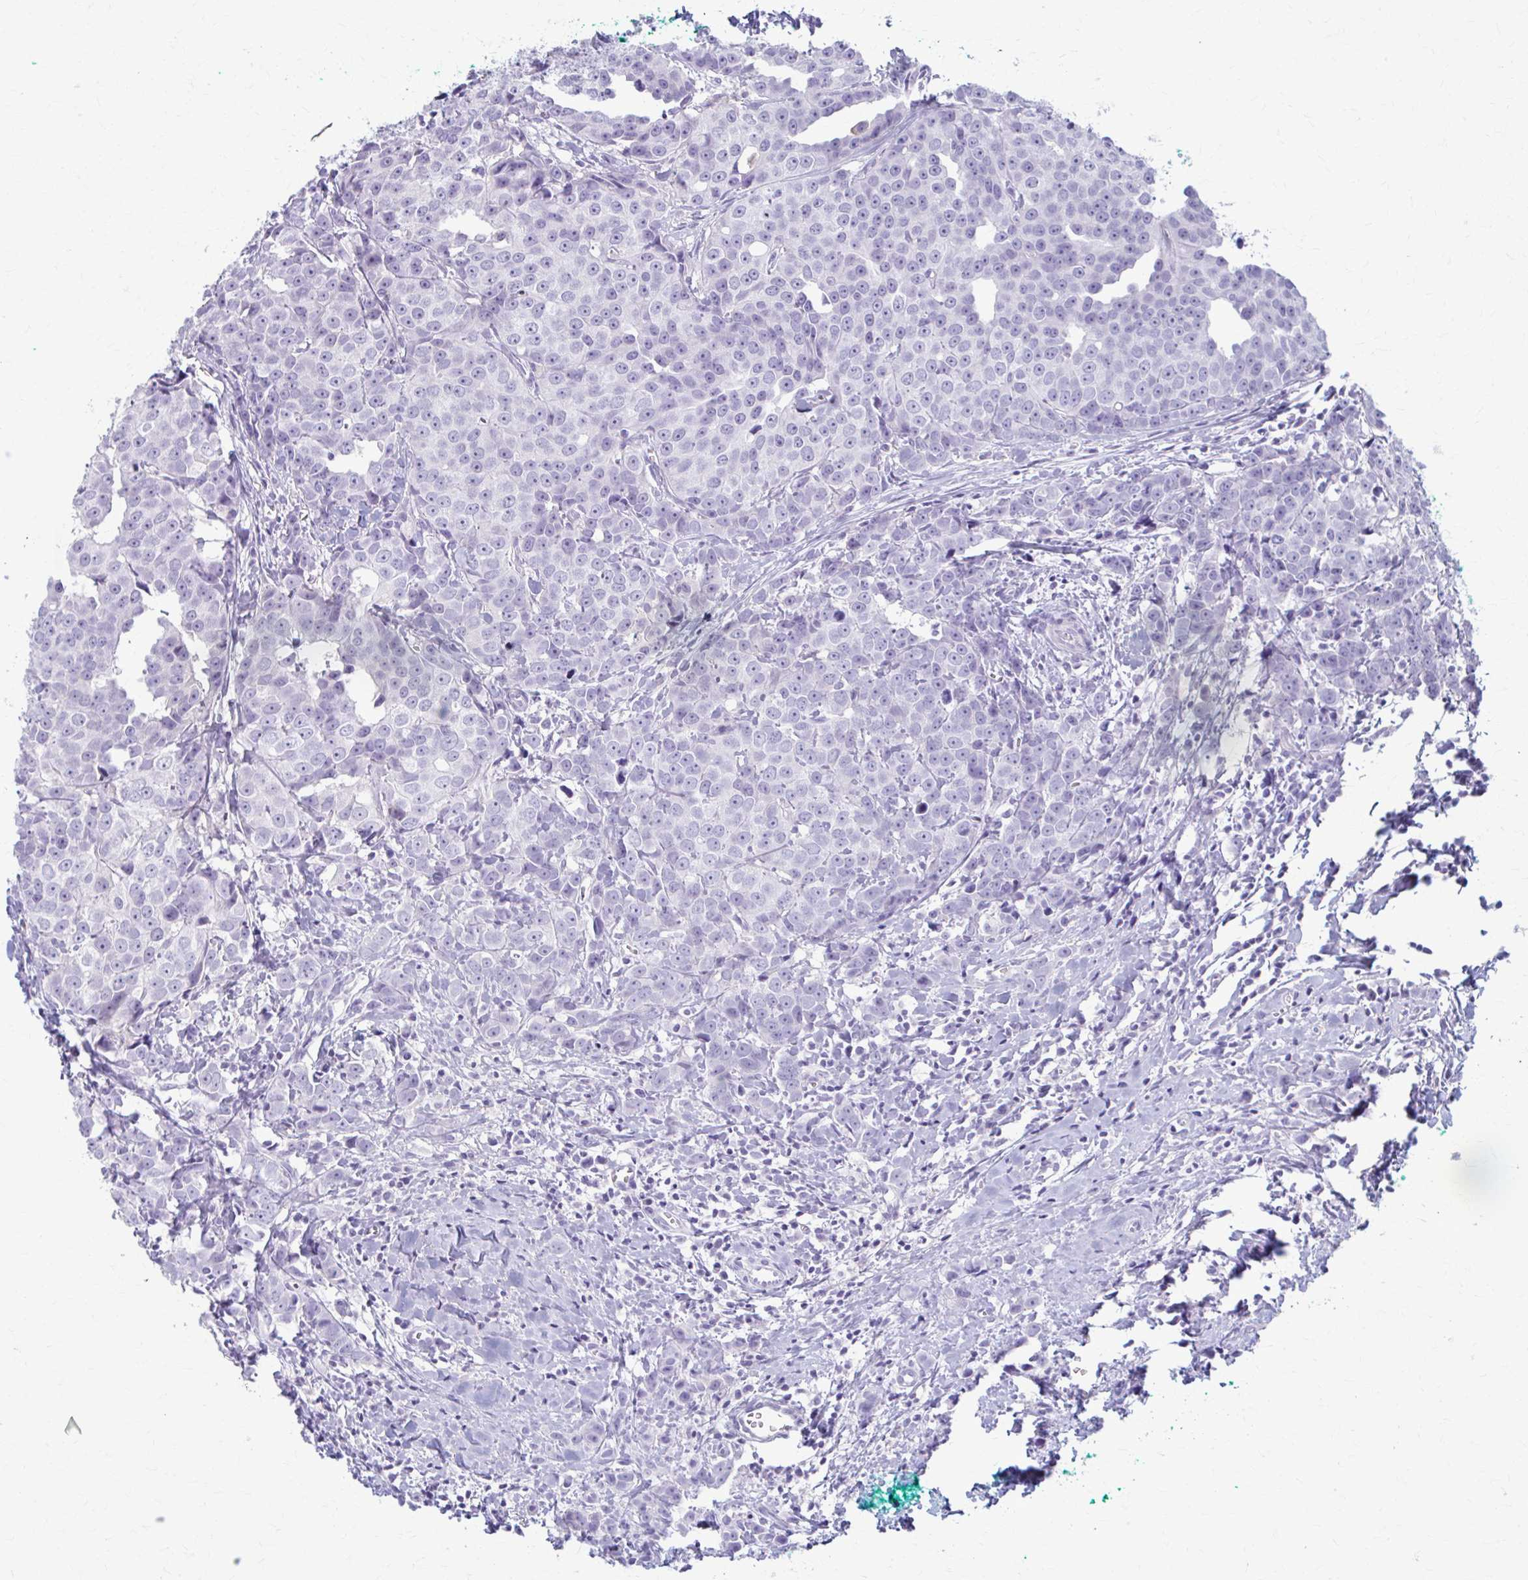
{"staining": {"intensity": "negative", "quantity": "none", "location": "none"}, "tissue": "breast cancer", "cell_type": "Tumor cells", "image_type": "cancer", "snomed": [{"axis": "morphology", "description": "Duct carcinoma"}, {"axis": "topography", "description": "Breast"}], "caption": "This is an immunohistochemistry photomicrograph of human breast cancer. There is no staining in tumor cells.", "gene": "LDLRAP1", "patient": {"sex": "female", "age": 80}}